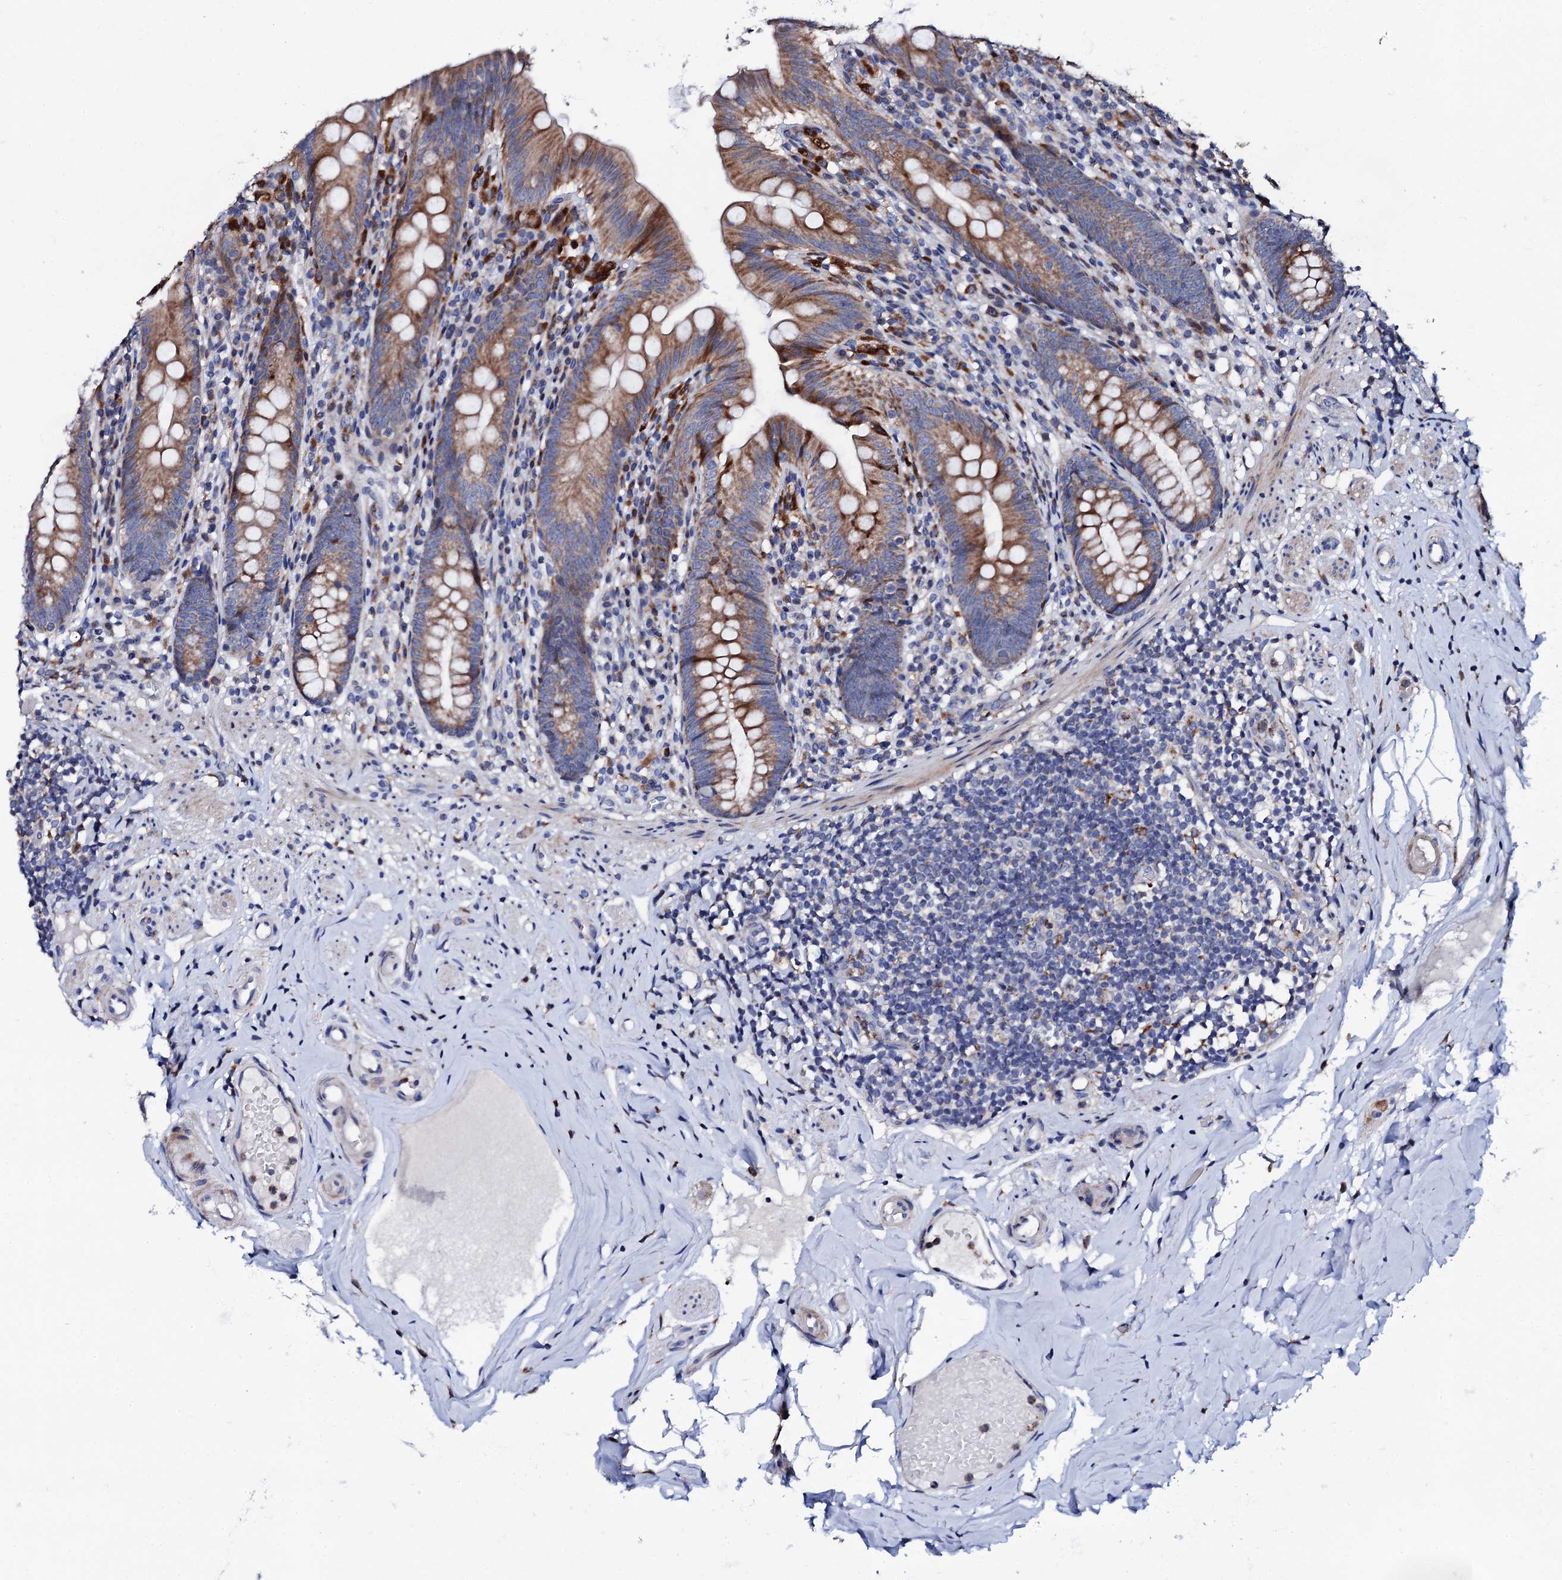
{"staining": {"intensity": "moderate", "quantity": ">75%", "location": "cytoplasmic/membranous"}, "tissue": "appendix", "cell_type": "Glandular cells", "image_type": "normal", "snomed": [{"axis": "morphology", "description": "Normal tissue, NOS"}, {"axis": "topography", "description": "Appendix"}], "caption": "Approximately >75% of glandular cells in unremarkable appendix exhibit moderate cytoplasmic/membranous protein staining as visualized by brown immunohistochemical staining.", "gene": "TCIRG1", "patient": {"sex": "male", "age": 55}}